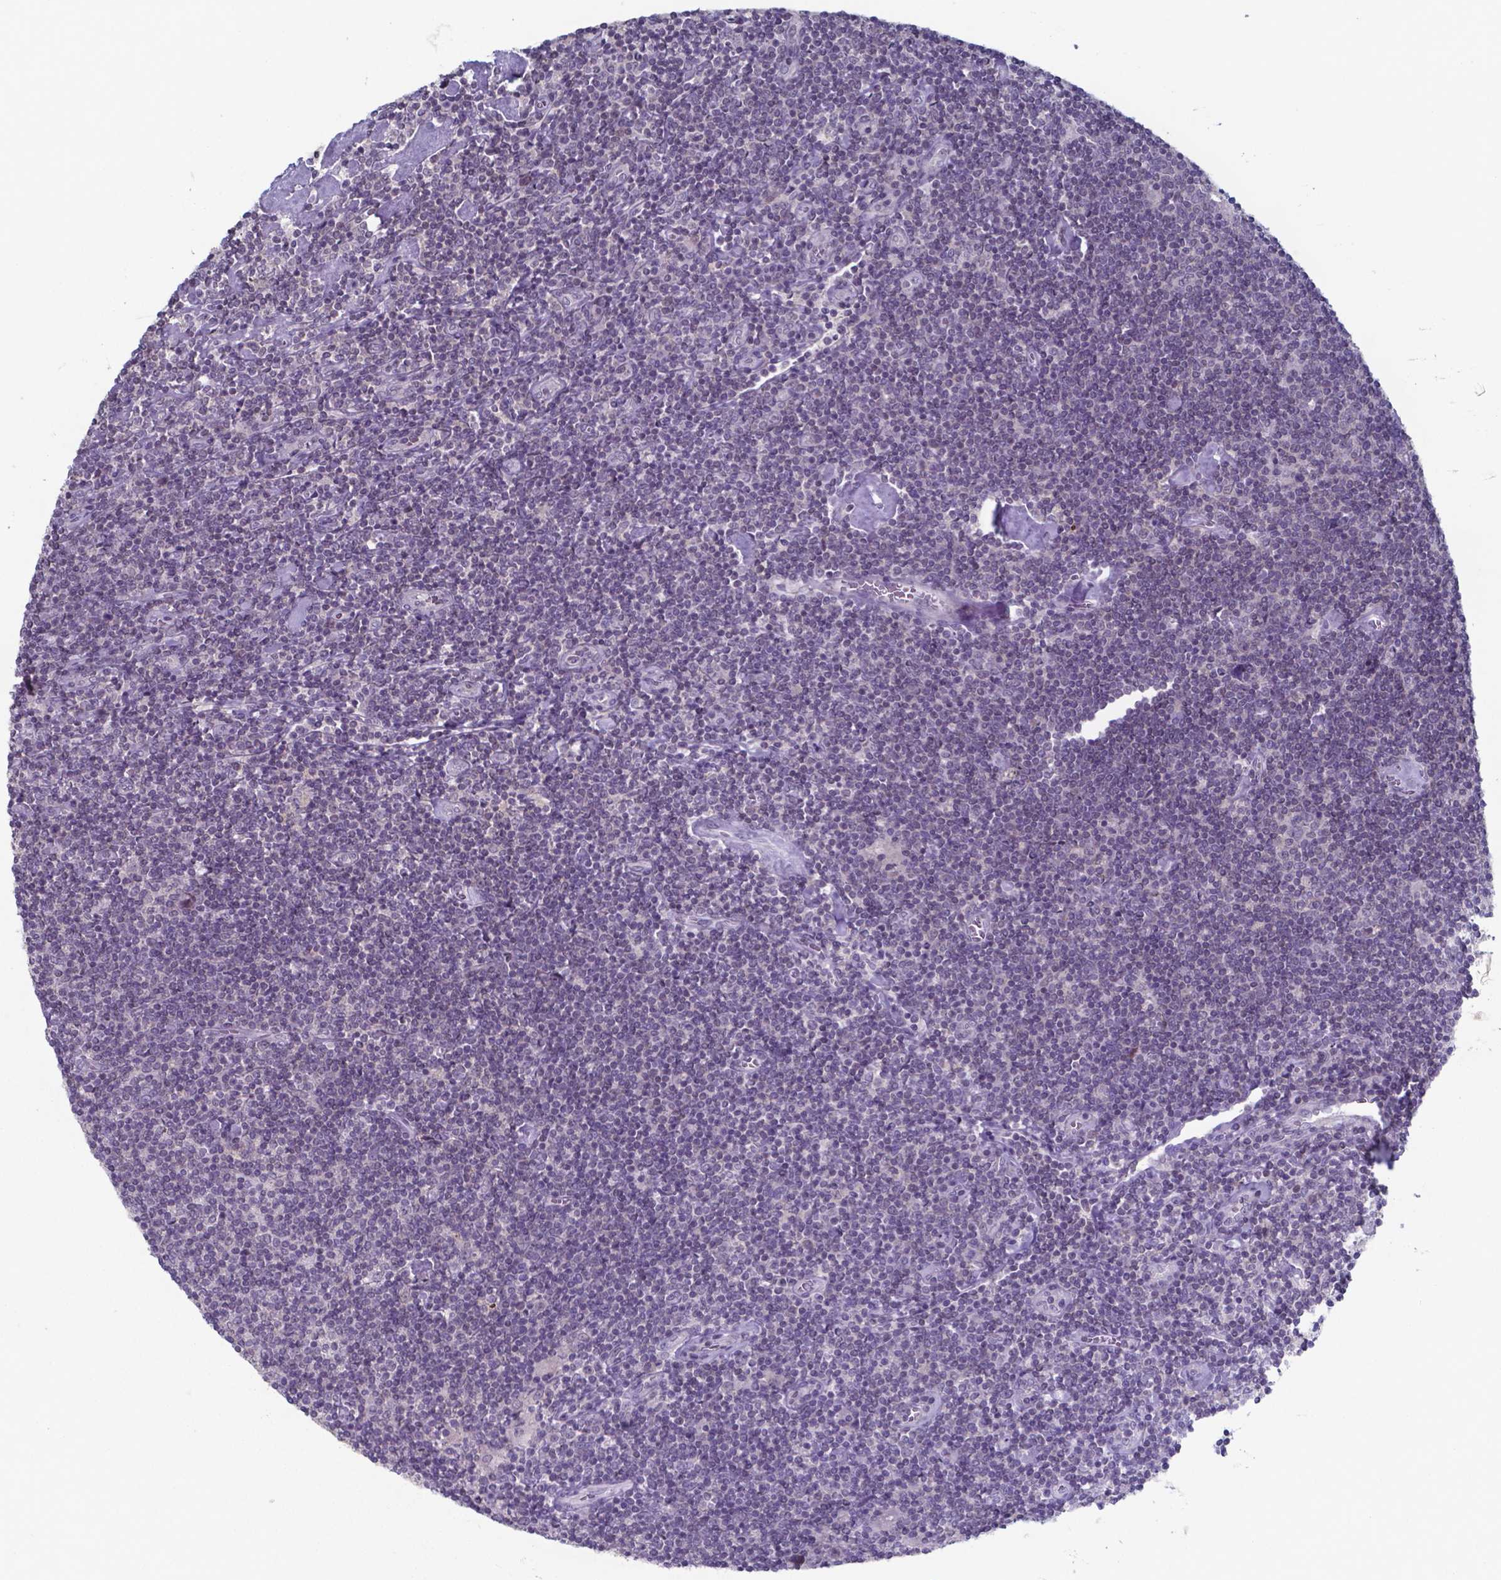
{"staining": {"intensity": "negative", "quantity": "none", "location": "none"}, "tissue": "lymphoma", "cell_type": "Tumor cells", "image_type": "cancer", "snomed": [{"axis": "morphology", "description": "Hodgkin's disease, NOS"}, {"axis": "topography", "description": "Lymph node"}], "caption": "DAB (3,3'-diaminobenzidine) immunohistochemical staining of Hodgkin's disease shows no significant staining in tumor cells.", "gene": "TDP2", "patient": {"sex": "male", "age": 40}}